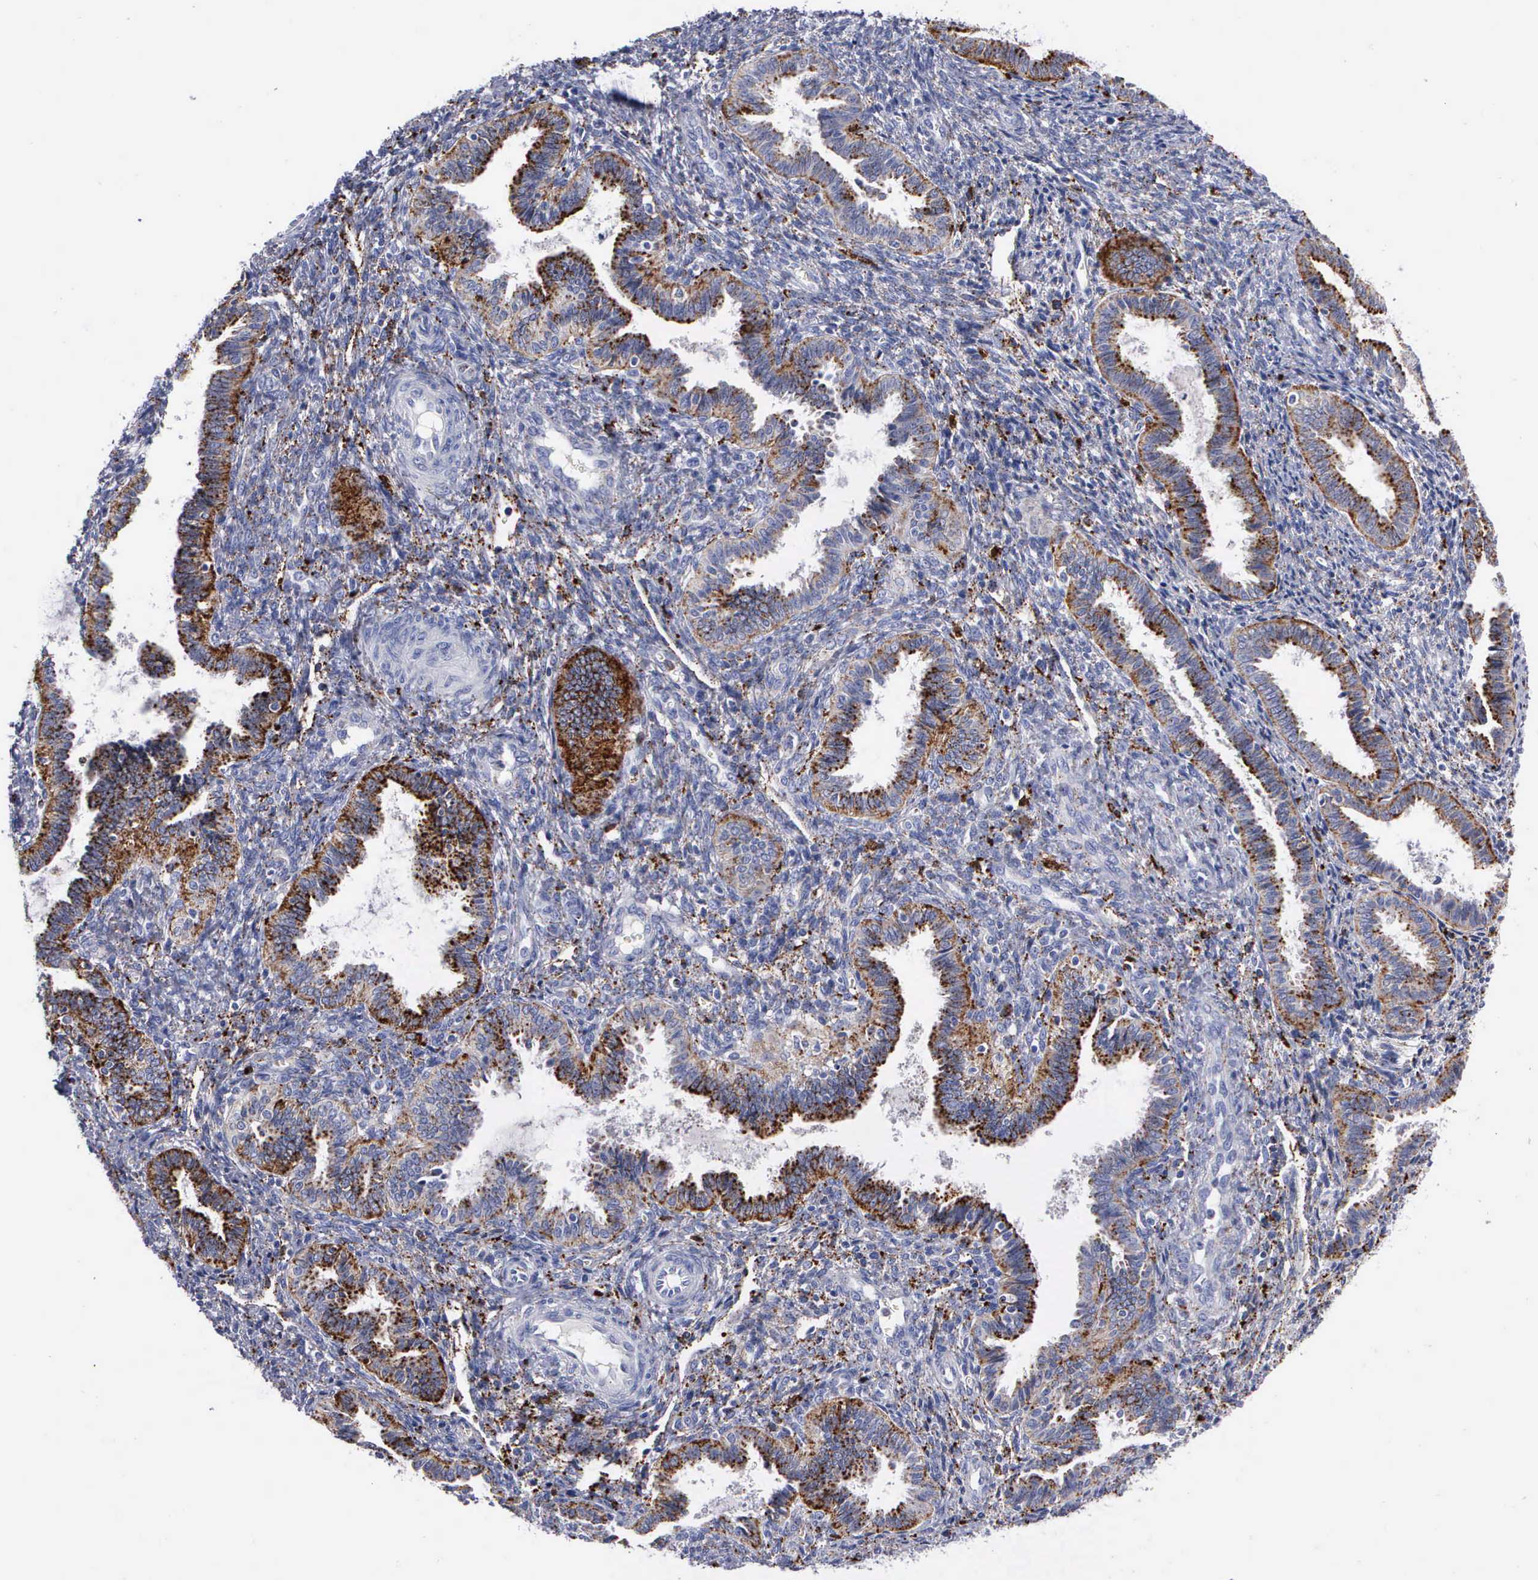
{"staining": {"intensity": "negative", "quantity": "none", "location": "none"}, "tissue": "endometrium", "cell_type": "Cells in endometrial stroma", "image_type": "normal", "snomed": [{"axis": "morphology", "description": "Normal tissue, NOS"}, {"axis": "topography", "description": "Endometrium"}], "caption": "Photomicrograph shows no significant protein staining in cells in endometrial stroma of benign endometrium. (DAB immunohistochemistry (IHC), high magnification).", "gene": "CTSH", "patient": {"sex": "female", "age": 36}}